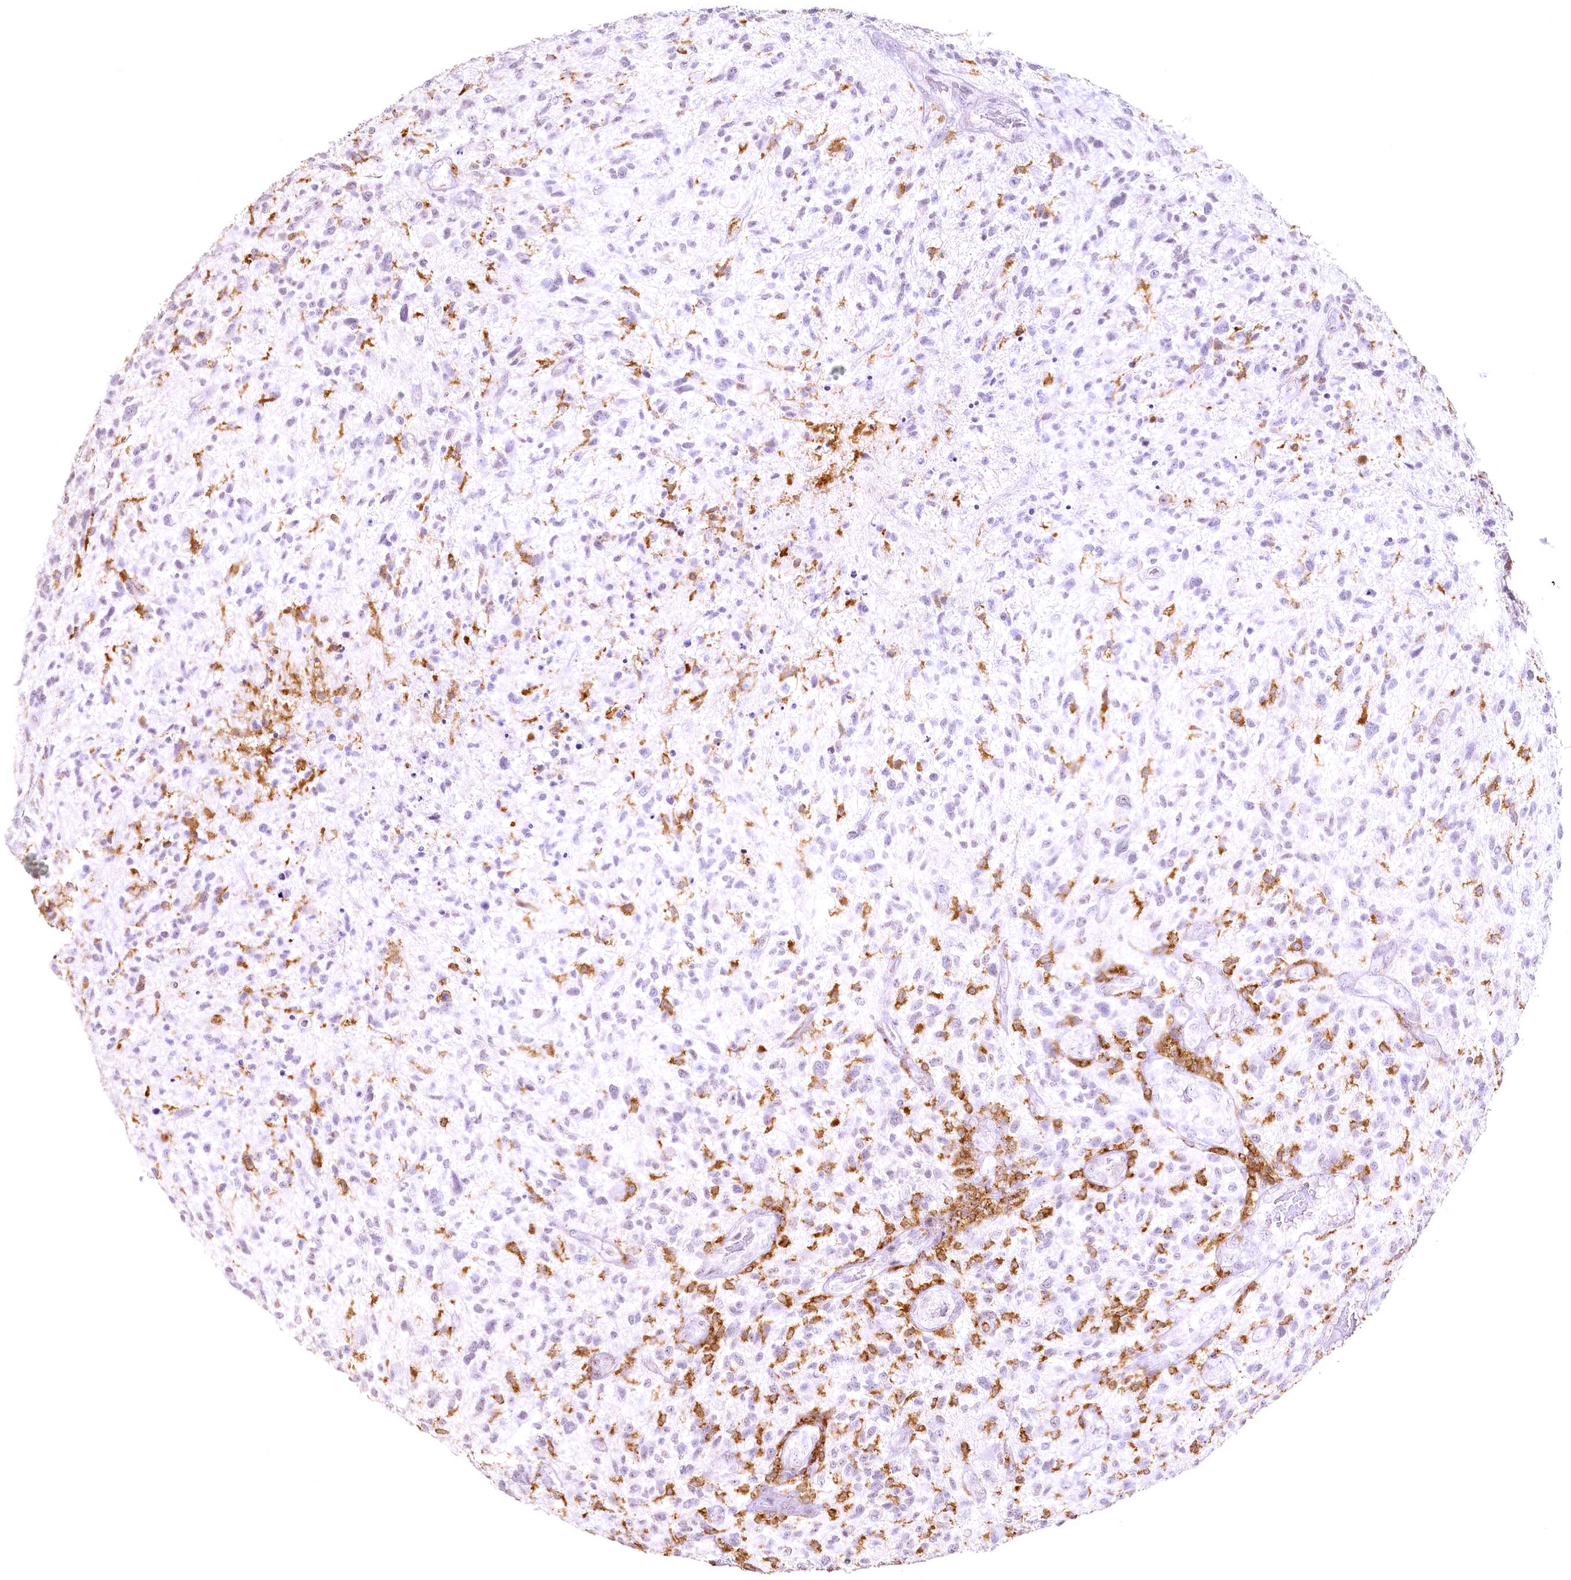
{"staining": {"intensity": "negative", "quantity": "none", "location": "none"}, "tissue": "glioma", "cell_type": "Tumor cells", "image_type": "cancer", "snomed": [{"axis": "morphology", "description": "Glioma, malignant, High grade"}, {"axis": "topography", "description": "Brain"}], "caption": "This is an immunohistochemistry (IHC) photomicrograph of human glioma. There is no positivity in tumor cells.", "gene": "DOCK2", "patient": {"sex": "male", "age": 47}}